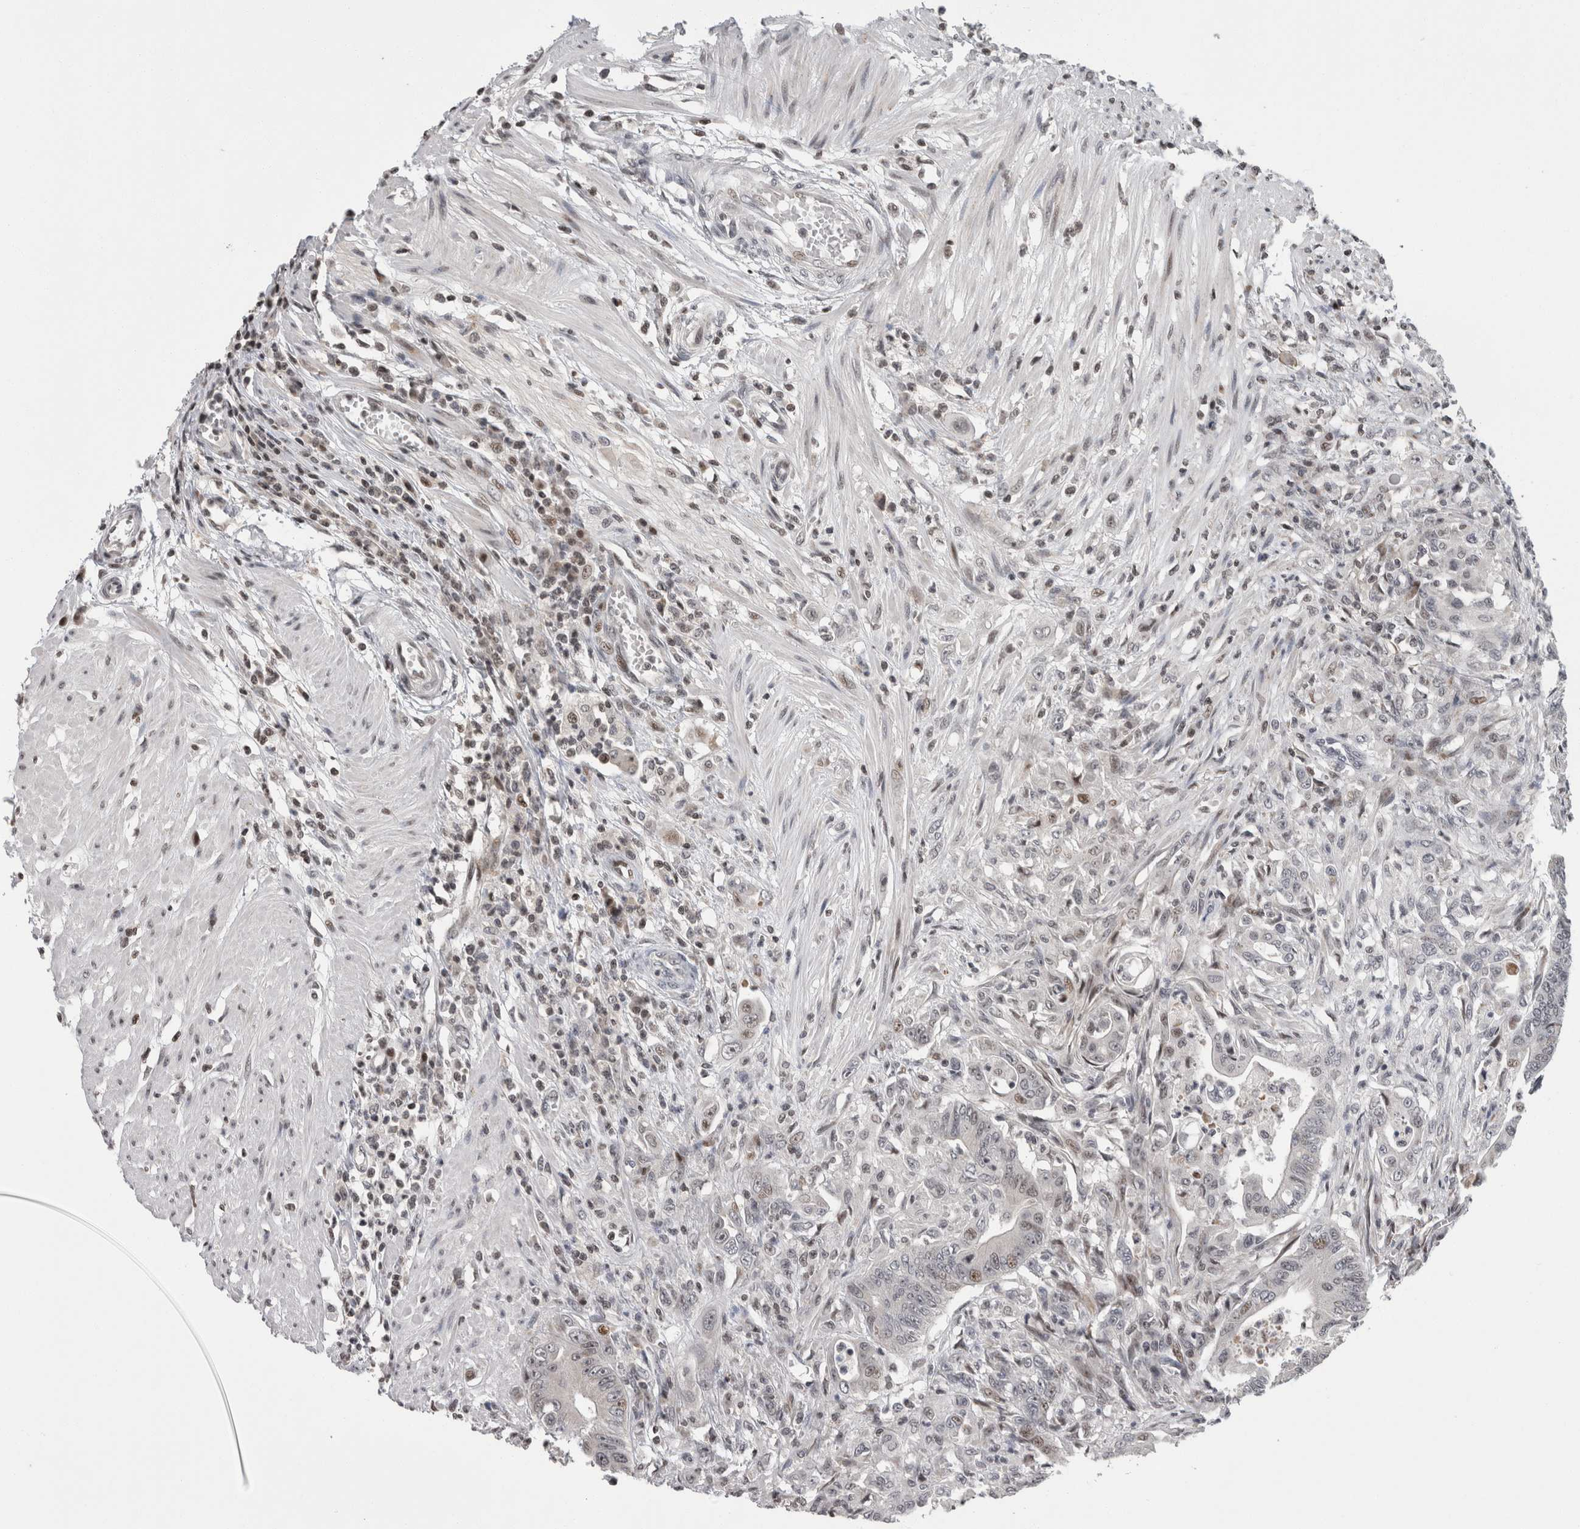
{"staining": {"intensity": "weak", "quantity": "<25%", "location": "nuclear"}, "tissue": "colorectal cancer", "cell_type": "Tumor cells", "image_type": "cancer", "snomed": [{"axis": "morphology", "description": "Adenoma, NOS"}, {"axis": "morphology", "description": "Adenocarcinoma, NOS"}, {"axis": "topography", "description": "Colon"}], "caption": "DAB (3,3'-diaminobenzidine) immunohistochemical staining of adenocarcinoma (colorectal) reveals no significant positivity in tumor cells.", "gene": "ZBTB11", "patient": {"sex": "male", "age": 79}}